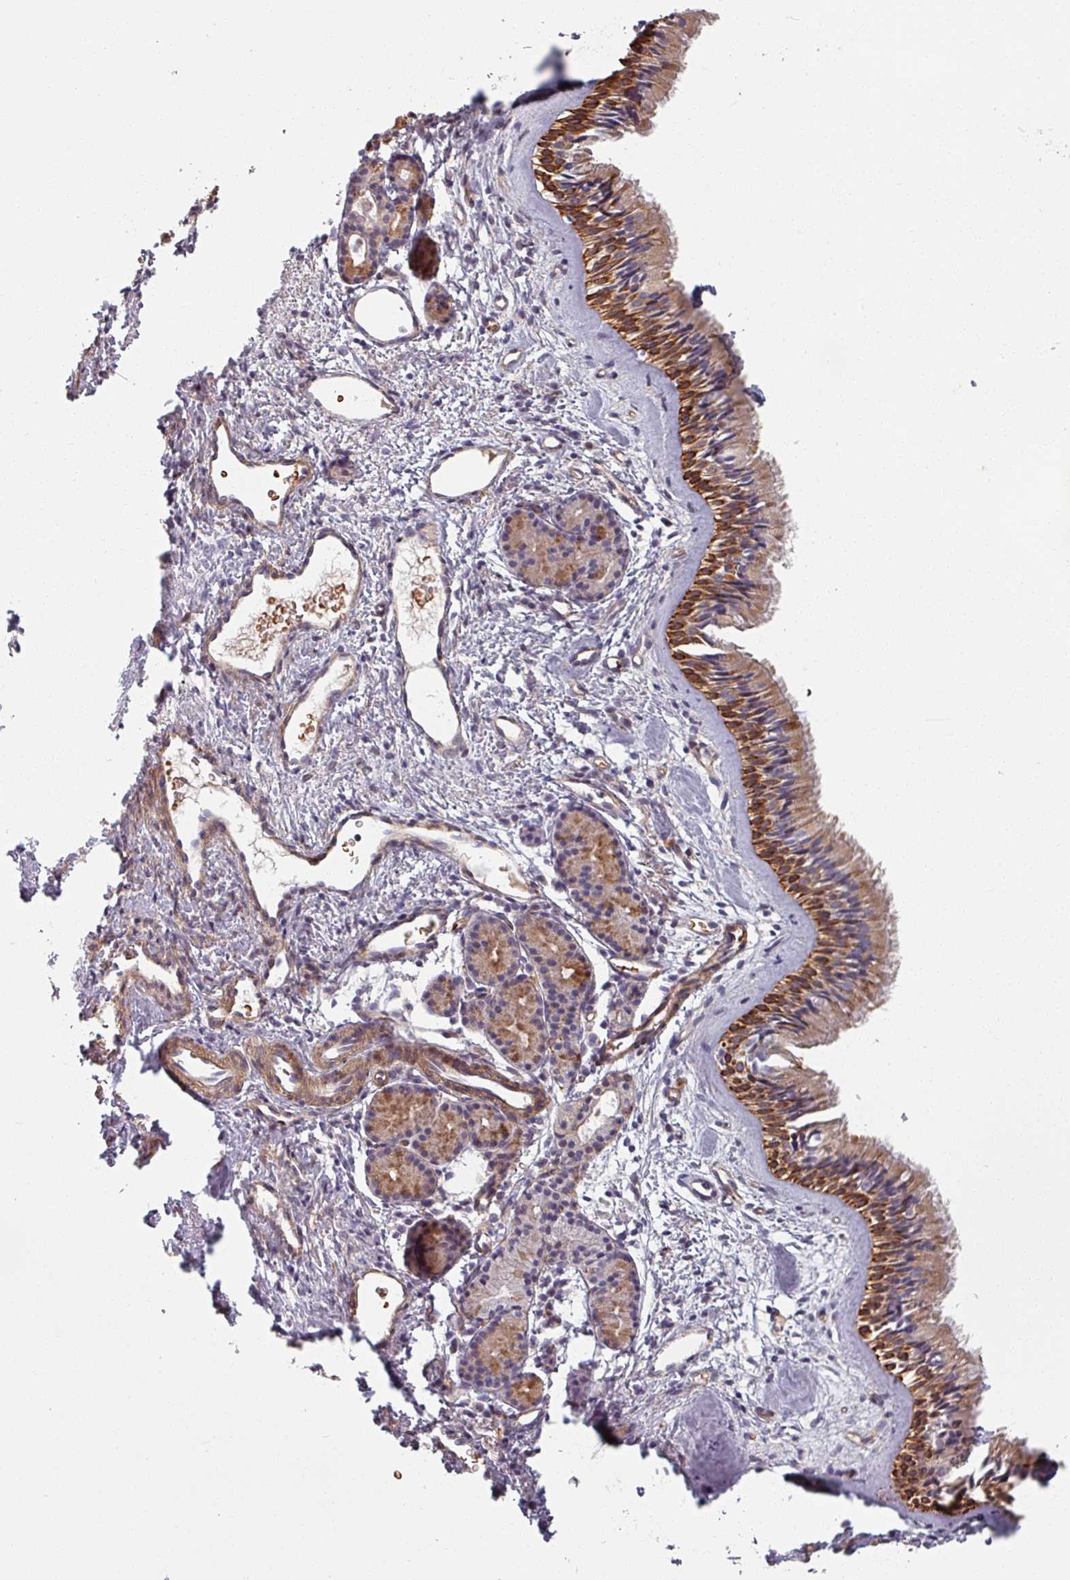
{"staining": {"intensity": "strong", "quantity": ">75%", "location": "cytoplasmic/membranous"}, "tissue": "nasopharynx", "cell_type": "Respiratory epithelial cells", "image_type": "normal", "snomed": [{"axis": "morphology", "description": "Normal tissue, NOS"}, {"axis": "topography", "description": "Nasopharynx"}], "caption": "A brown stain shows strong cytoplasmic/membranous positivity of a protein in respiratory epithelial cells of normal nasopharynx. The staining was performed using DAB to visualize the protein expression in brown, while the nuclei were stained in blue with hematoxylin (Magnification: 20x).", "gene": "C4BPB", "patient": {"sex": "male", "age": 82}}